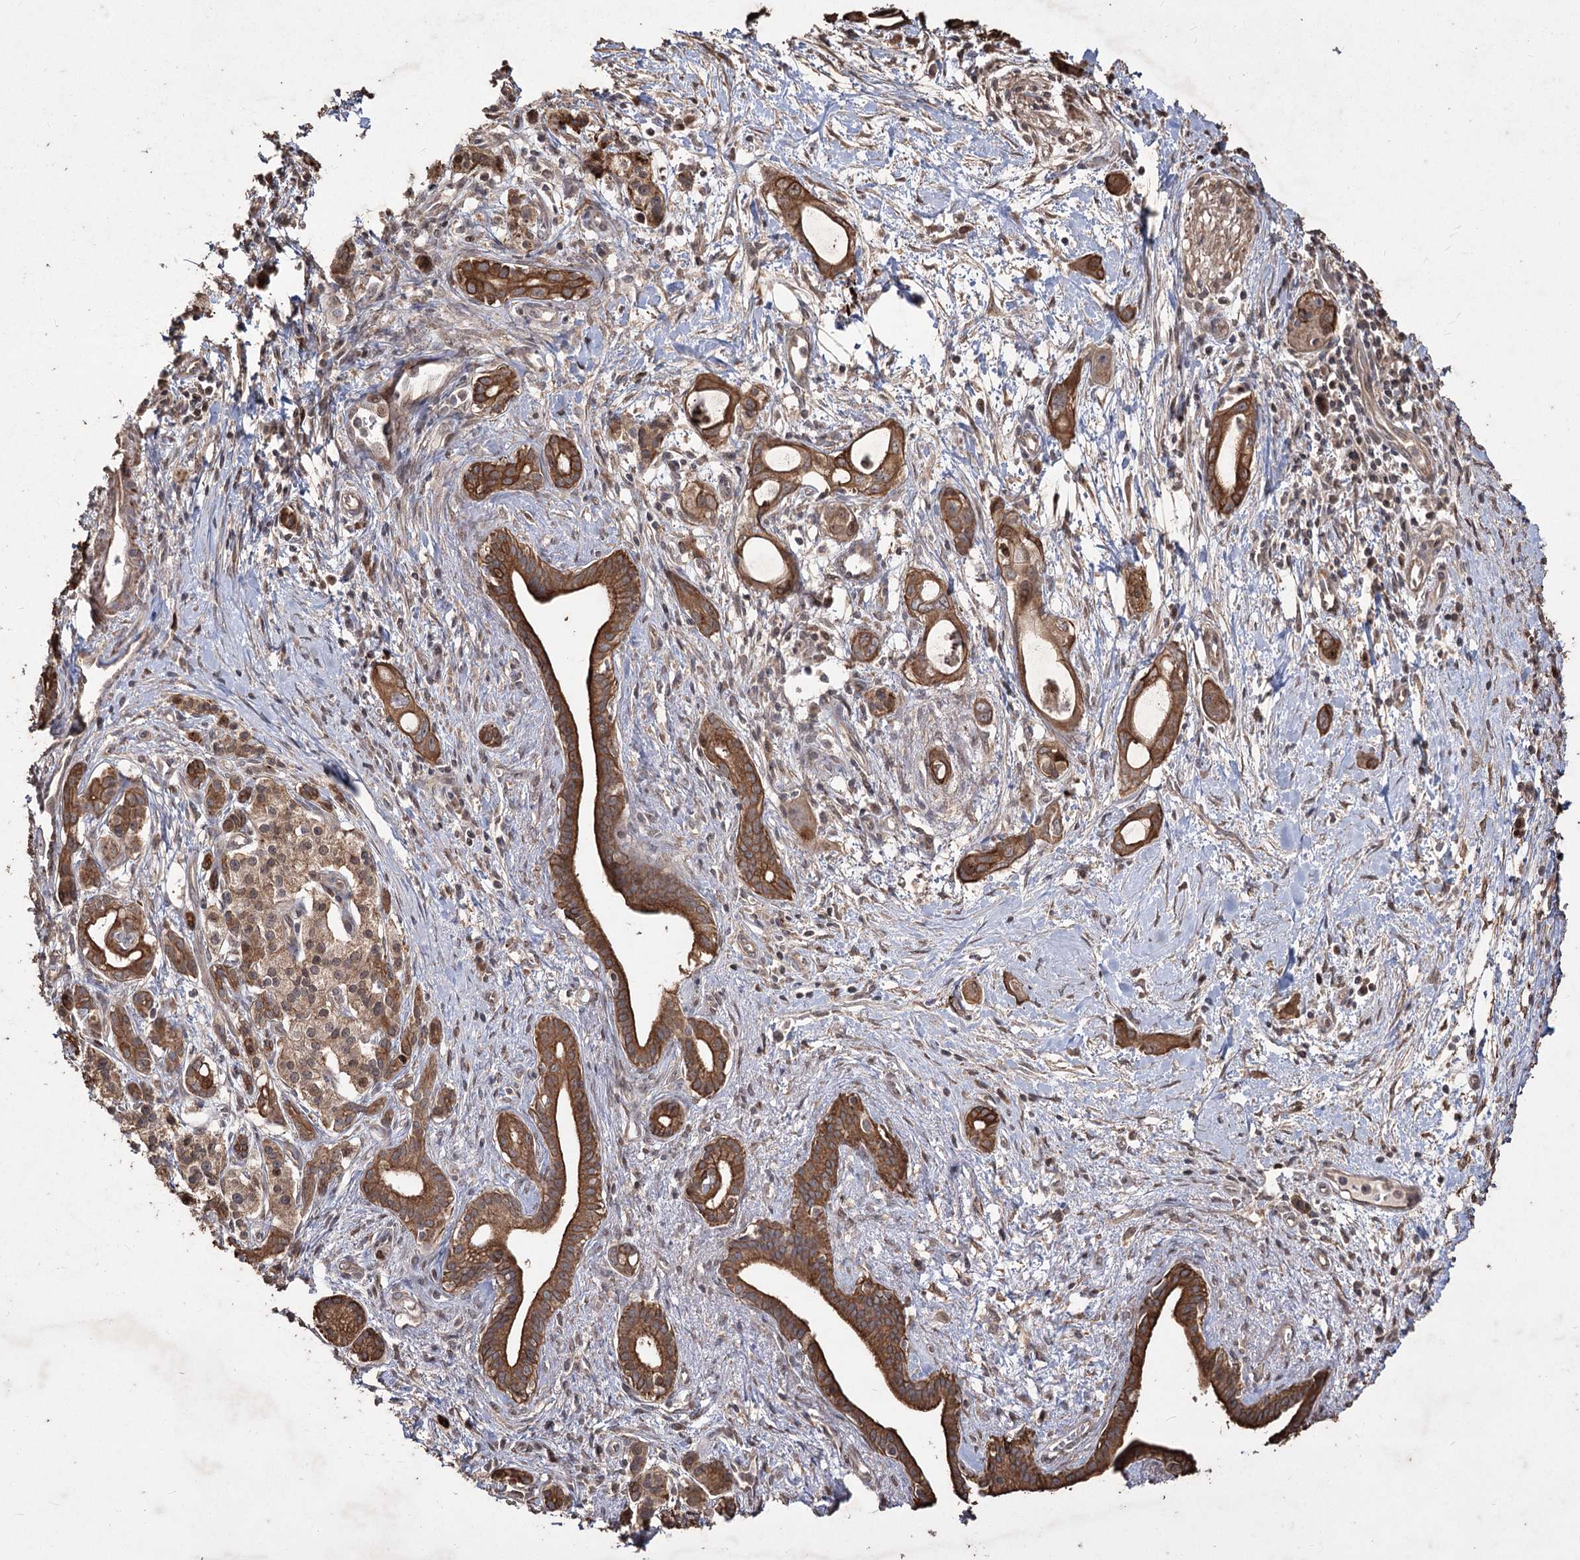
{"staining": {"intensity": "strong", "quantity": ">75%", "location": "cytoplasmic/membranous"}, "tissue": "pancreatic cancer", "cell_type": "Tumor cells", "image_type": "cancer", "snomed": [{"axis": "morphology", "description": "Adenocarcinoma, NOS"}, {"axis": "topography", "description": "Pancreas"}], "caption": "Immunohistochemistry (DAB (3,3'-diaminobenzidine)) staining of human pancreatic cancer displays strong cytoplasmic/membranous protein expression in approximately >75% of tumor cells.", "gene": "PRC1", "patient": {"sex": "male", "age": 72}}